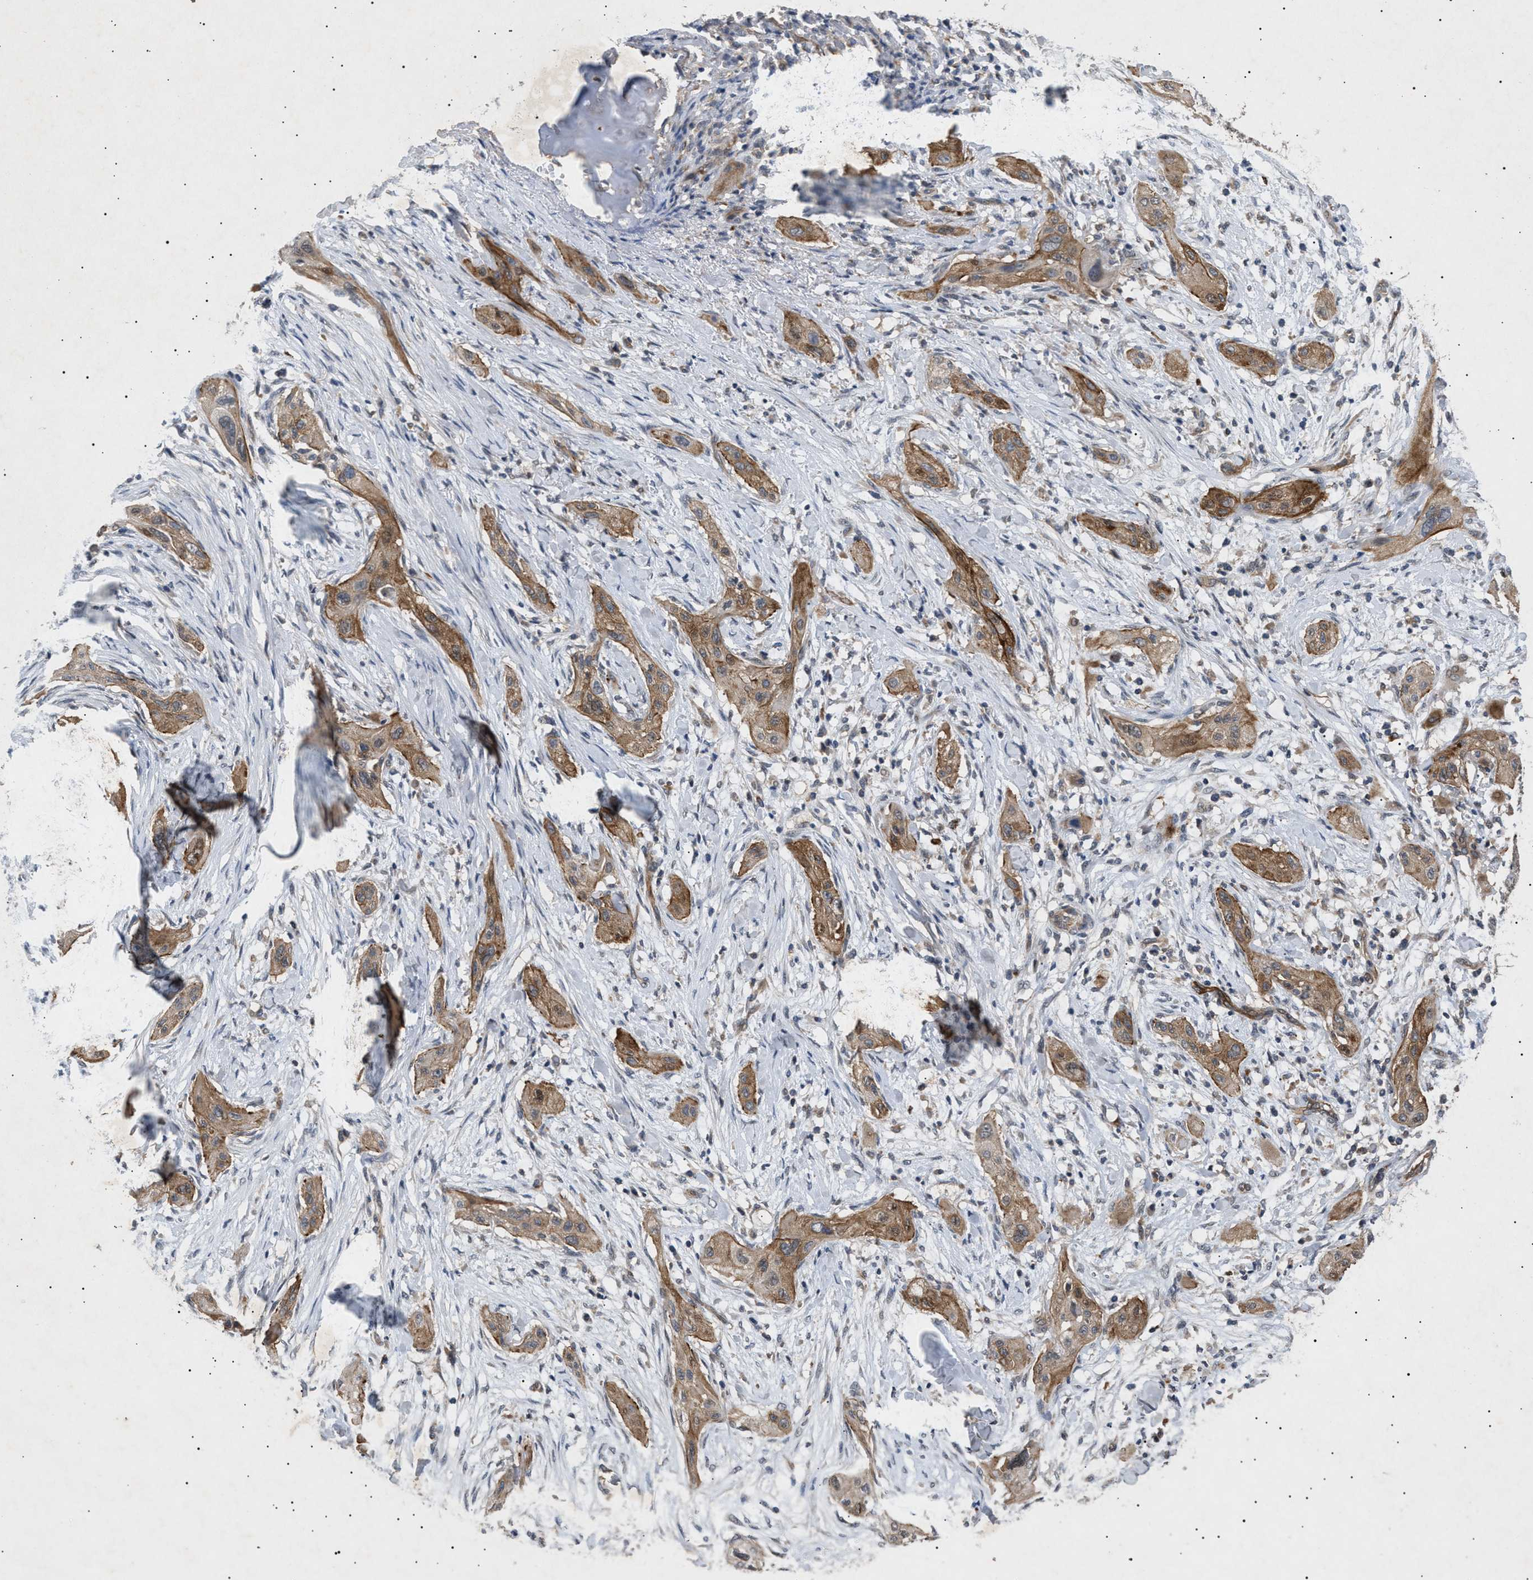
{"staining": {"intensity": "moderate", "quantity": ">75%", "location": "cytoplasmic/membranous"}, "tissue": "lung cancer", "cell_type": "Tumor cells", "image_type": "cancer", "snomed": [{"axis": "morphology", "description": "Squamous cell carcinoma, NOS"}, {"axis": "topography", "description": "Lung"}], "caption": "DAB immunohistochemical staining of human lung squamous cell carcinoma reveals moderate cytoplasmic/membranous protein expression in about >75% of tumor cells. (DAB (3,3'-diaminobenzidine) IHC with brightfield microscopy, high magnification).", "gene": "SIRT5", "patient": {"sex": "female", "age": 47}}